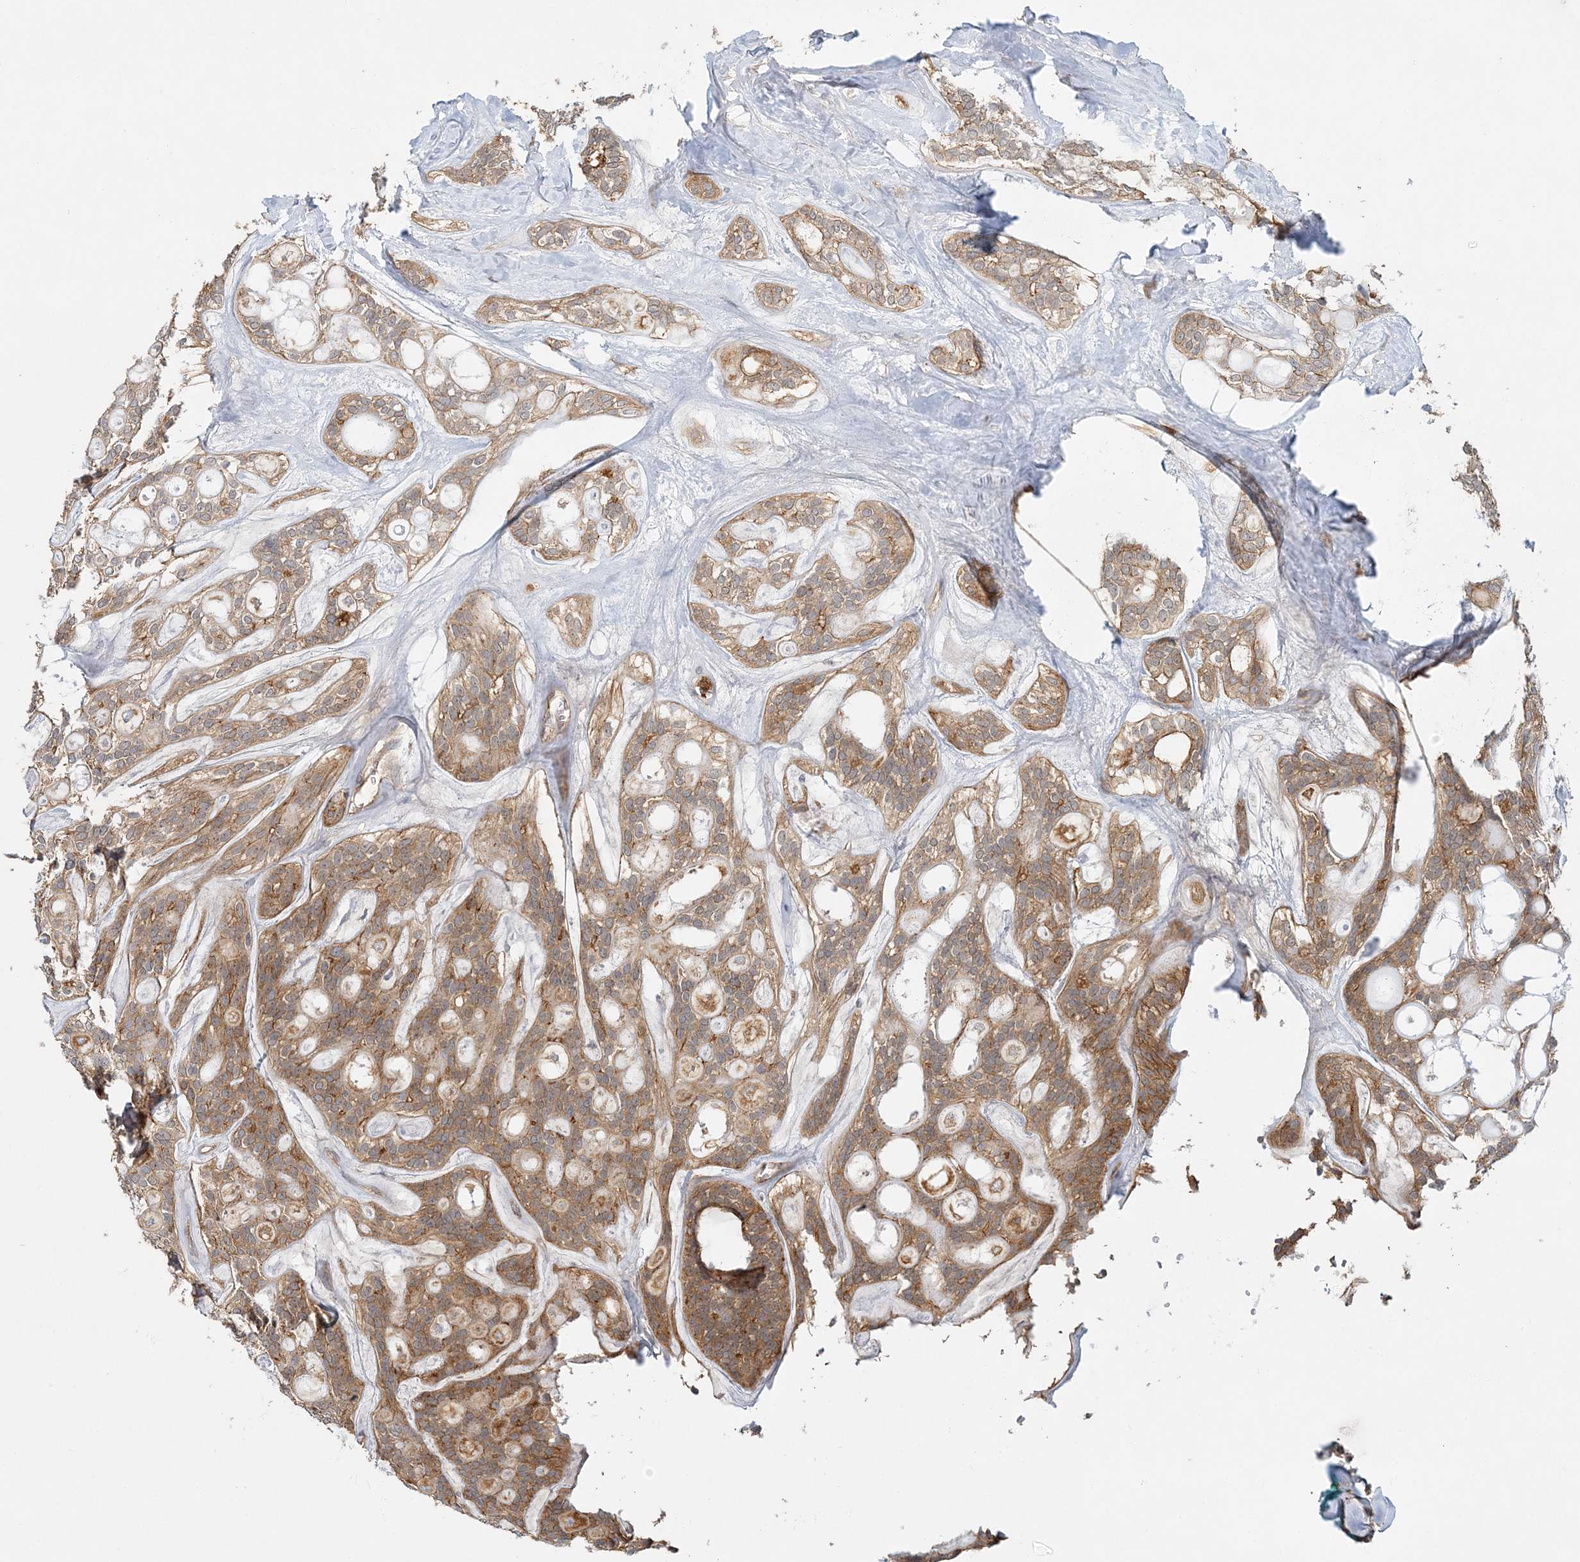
{"staining": {"intensity": "moderate", "quantity": ">75%", "location": "cytoplasmic/membranous"}, "tissue": "head and neck cancer", "cell_type": "Tumor cells", "image_type": "cancer", "snomed": [{"axis": "morphology", "description": "Adenocarcinoma, NOS"}, {"axis": "topography", "description": "Head-Neck"}], "caption": "Approximately >75% of tumor cells in human head and neck cancer reveal moderate cytoplasmic/membranous protein positivity as visualized by brown immunohistochemical staining.", "gene": "MAT2B", "patient": {"sex": "male", "age": 66}}